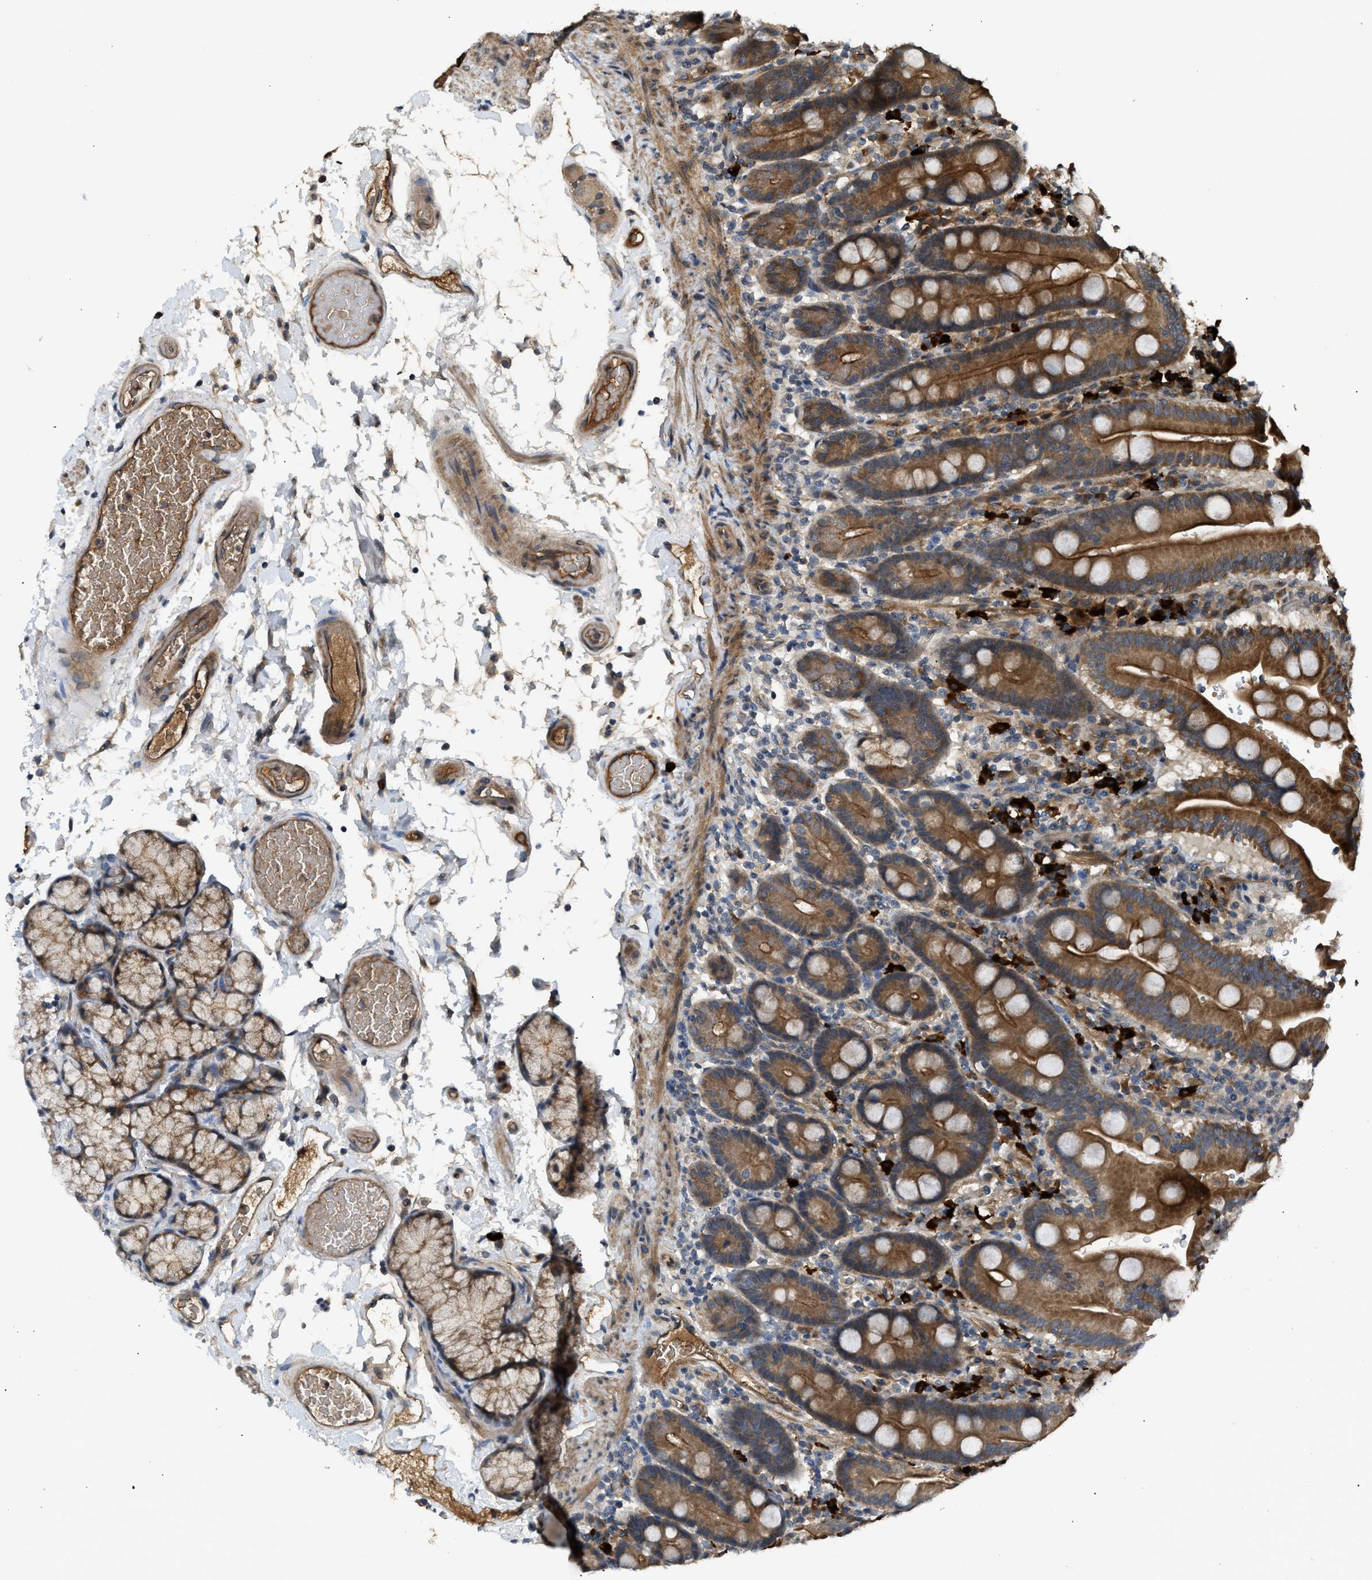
{"staining": {"intensity": "strong", "quantity": ">75%", "location": "cytoplasmic/membranous"}, "tissue": "duodenum", "cell_type": "Glandular cells", "image_type": "normal", "snomed": [{"axis": "morphology", "description": "Normal tissue, NOS"}, {"axis": "topography", "description": "Small intestine, NOS"}], "caption": "The photomicrograph exhibits a brown stain indicating the presence of a protein in the cytoplasmic/membranous of glandular cells in duodenum. The protein of interest is shown in brown color, while the nuclei are stained blue.", "gene": "ADCY8", "patient": {"sex": "female", "age": 71}}